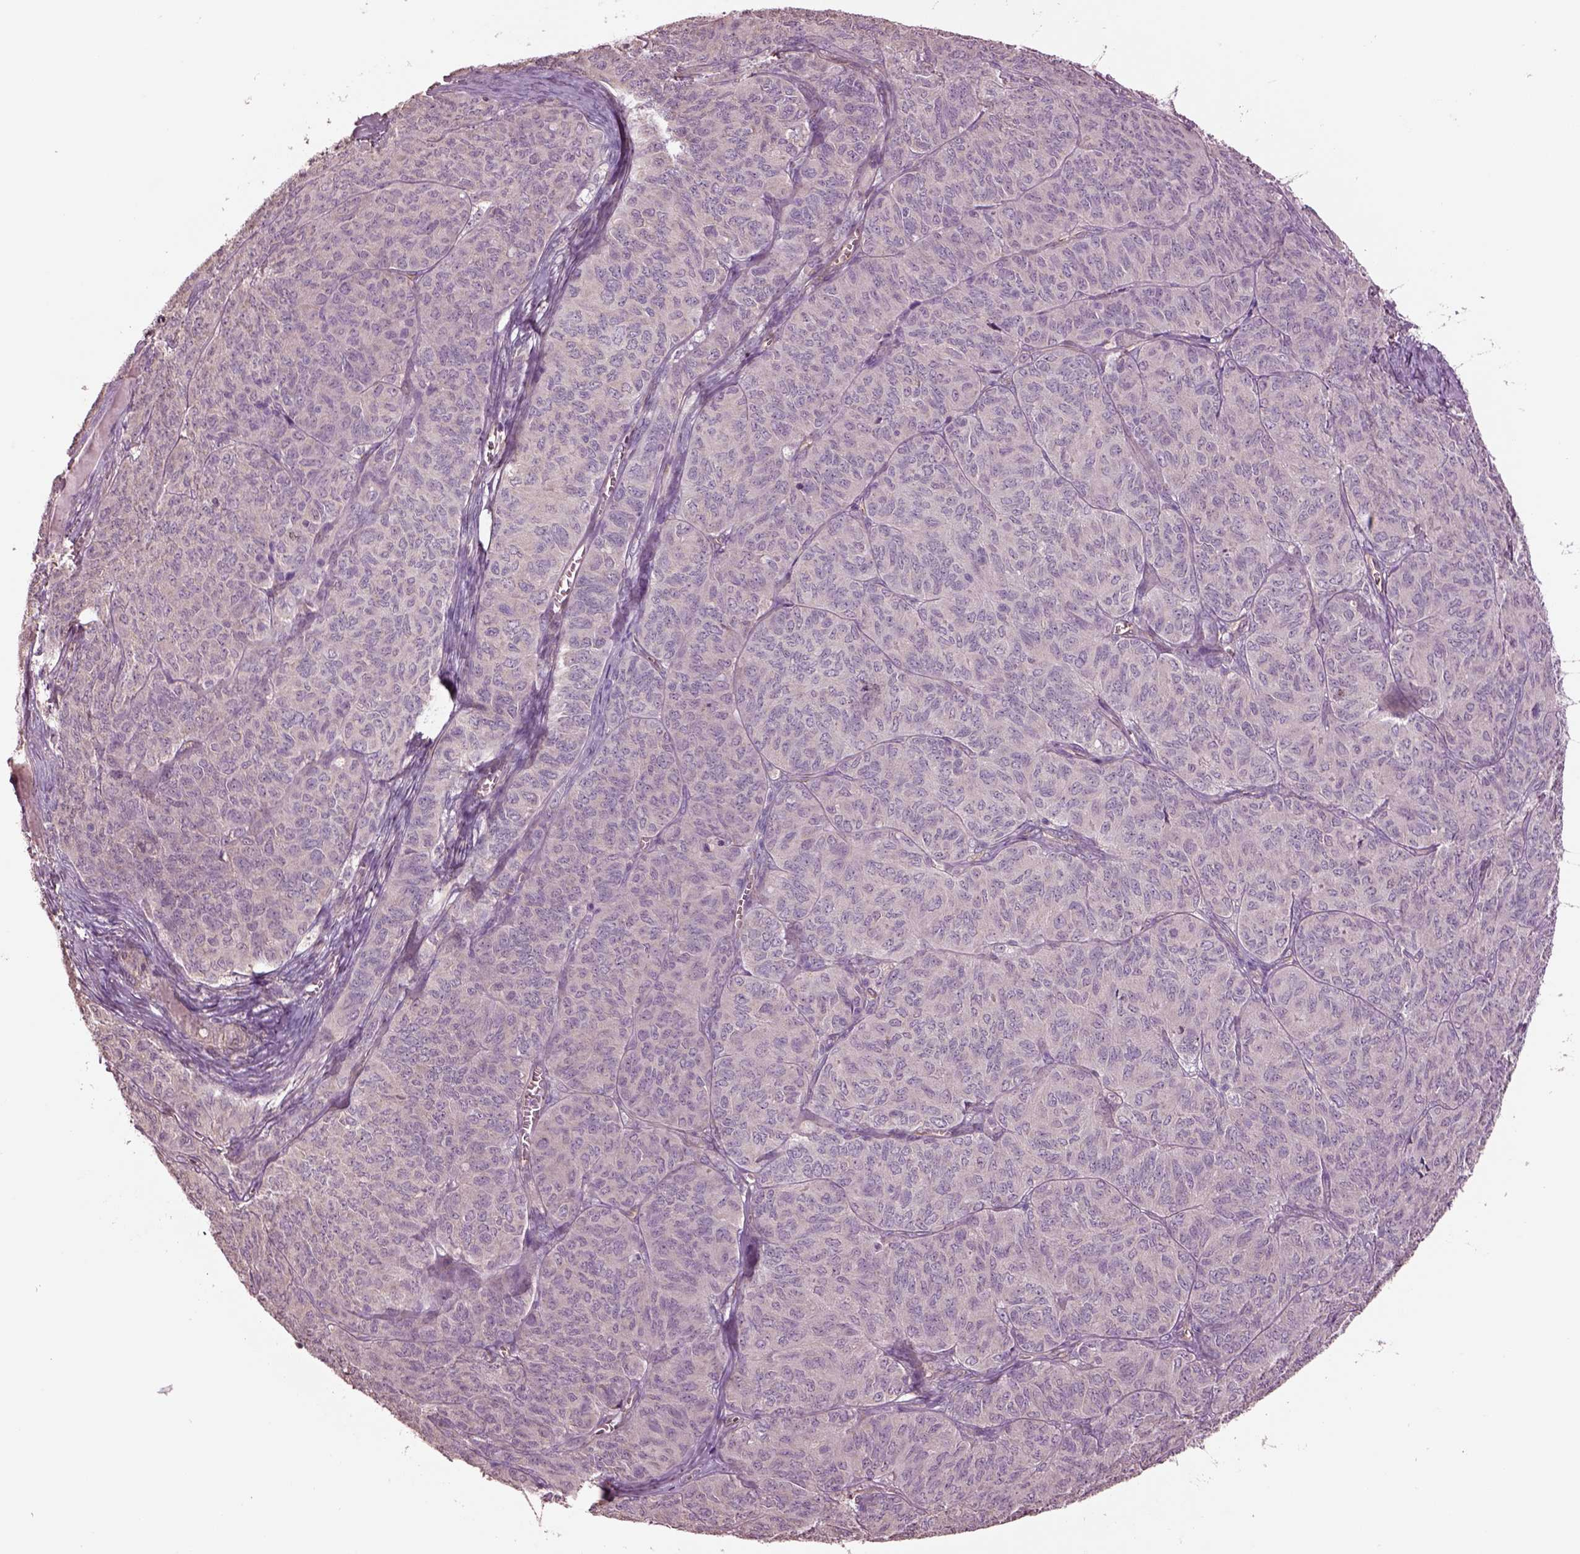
{"staining": {"intensity": "negative", "quantity": "none", "location": "none"}, "tissue": "ovarian cancer", "cell_type": "Tumor cells", "image_type": "cancer", "snomed": [{"axis": "morphology", "description": "Carcinoma, endometroid"}, {"axis": "topography", "description": "Ovary"}], "caption": "Tumor cells show no significant protein staining in ovarian cancer (endometroid carcinoma).", "gene": "HTR1B", "patient": {"sex": "female", "age": 80}}